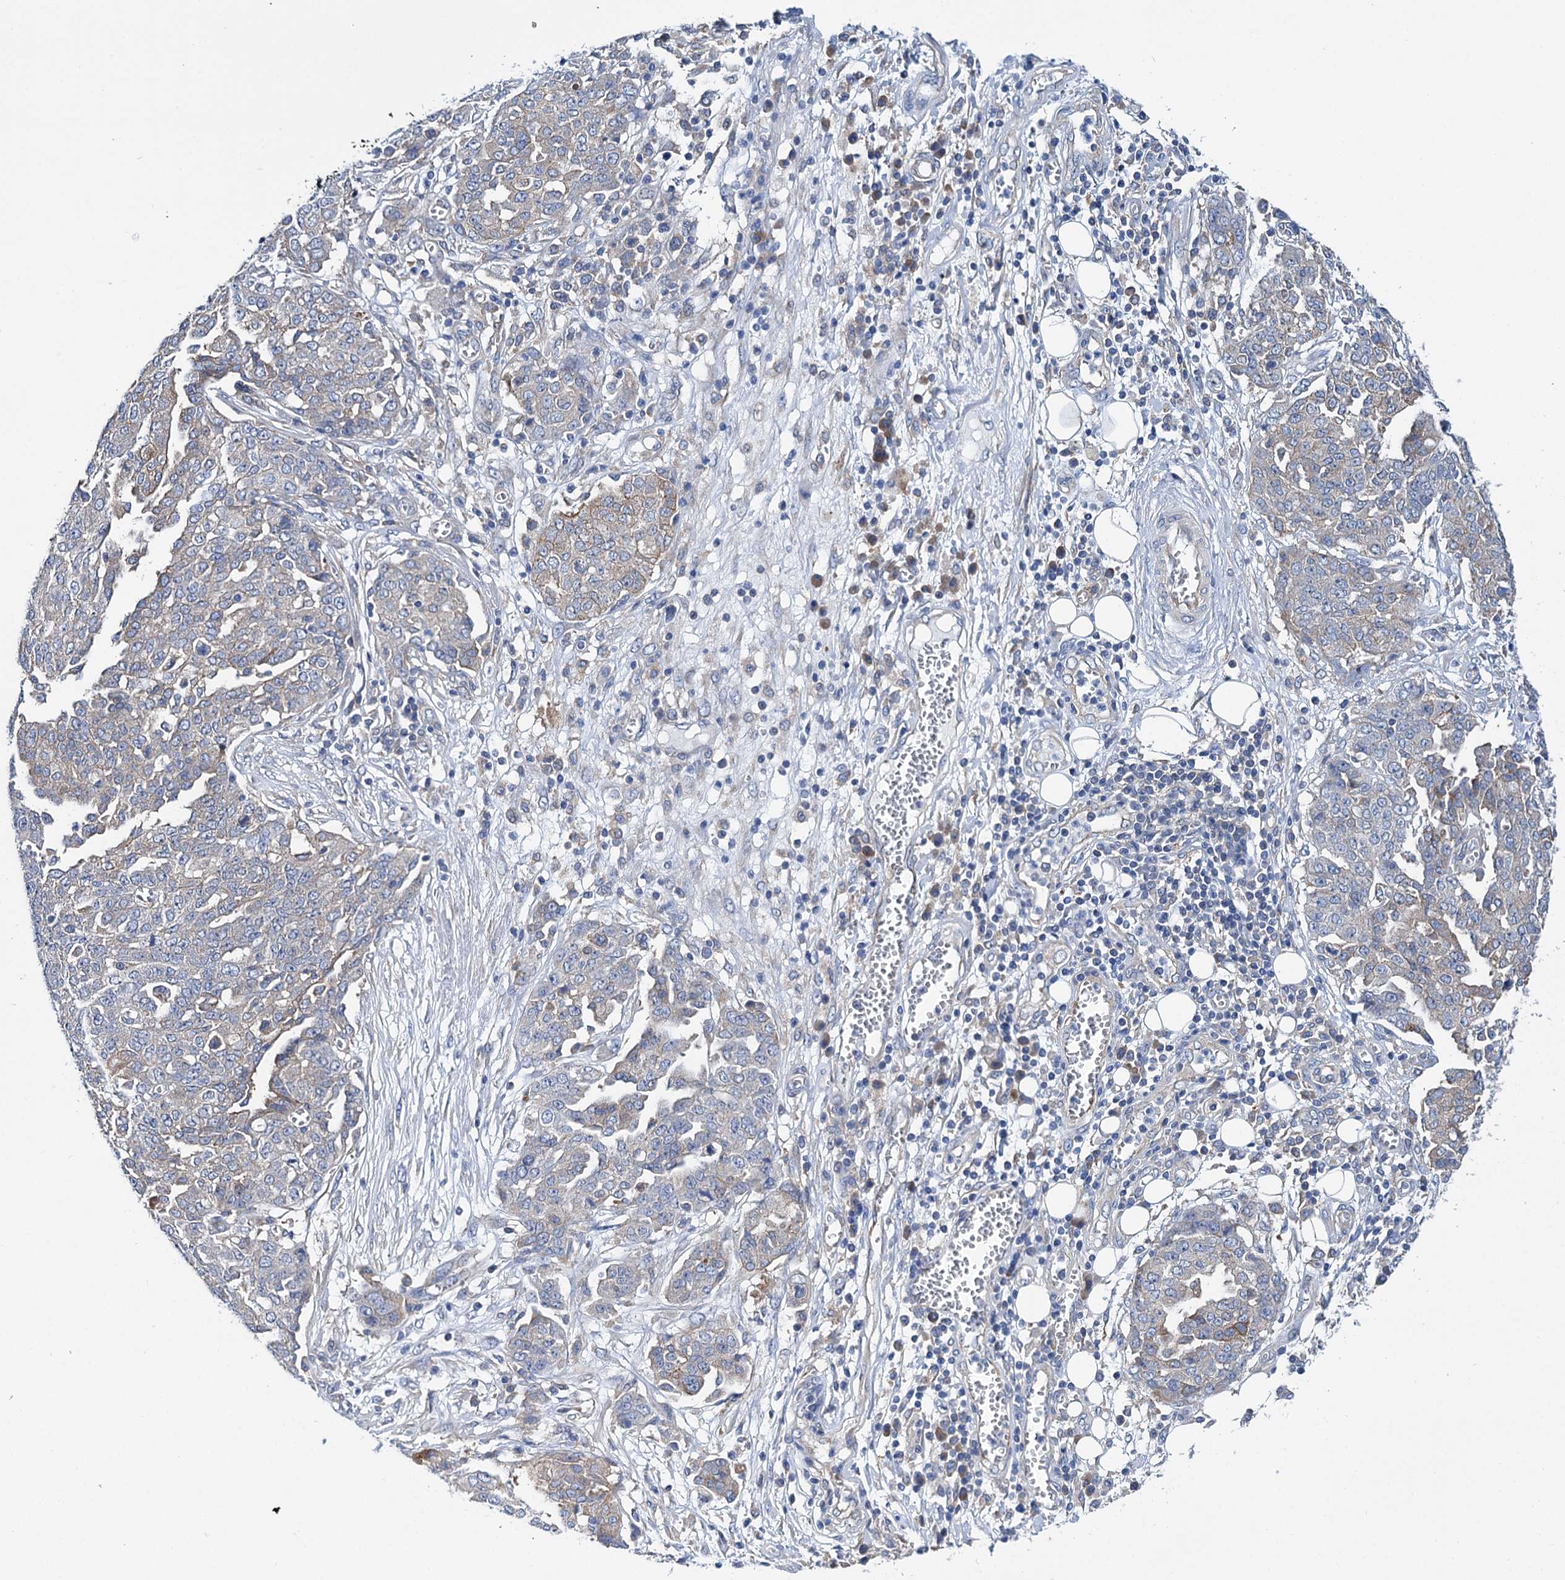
{"staining": {"intensity": "negative", "quantity": "none", "location": "none"}, "tissue": "ovarian cancer", "cell_type": "Tumor cells", "image_type": "cancer", "snomed": [{"axis": "morphology", "description": "Cystadenocarcinoma, serous, NOS"}, {"axis": "topography", "description": "Soft tissue"}, {"axis": "topography", "description": "Ovary"}], "caption": "The photomicrograph displays no staining of tumor cells in ovarian cancer (serous cystadenocarcinoma). (DAB immunohistochemistry (IHC) with hematoxylin counter stain).", "gene": "TRIM55", "patient": {"sex": "female", "age": 57}}